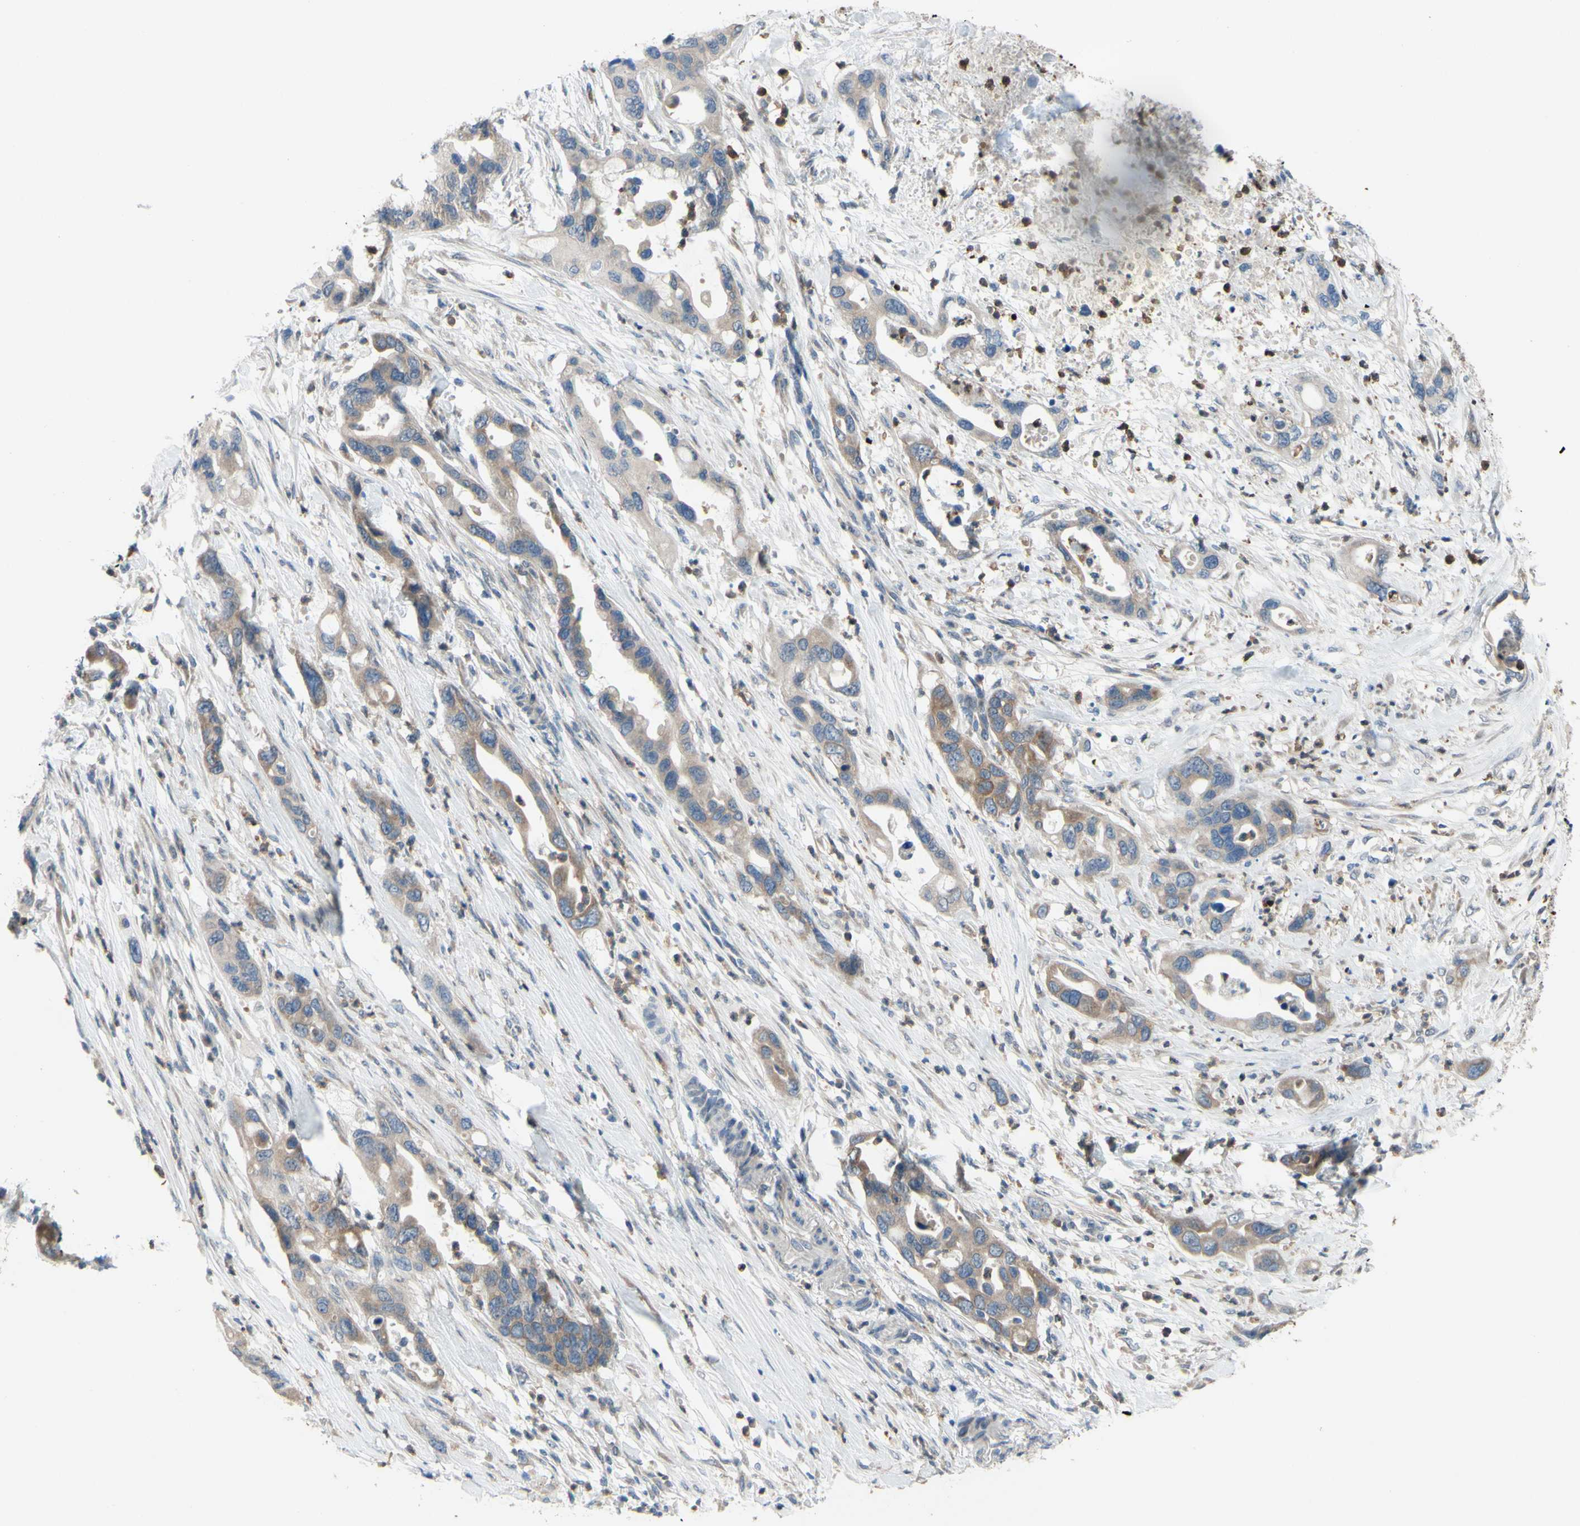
{"staining": {"intensity": "moderate", "quantity": ">75%", "location": "cytoplasmic/membranous"}, "tissue": "pancreatic cancer", "cell_type": "Tumor cells", "image_type": "cancer", "snomed": [{"axis": "morphology", "description": "Adenocarcinoma, NOS"}, {"axis": "topography", "description": "Pancreas"}], "caption": "Immunohistochemical staining of pancreatic adenocarcinoma reveals medium levels of moderate cytoplasmic/membranous positivity in about >75% of tumor cells. (brown staining indicates protein expression, while blue staining denotes nuclei).", "gene": "GRAMD2B", "patient": {"sex": "female", "age": 71}}